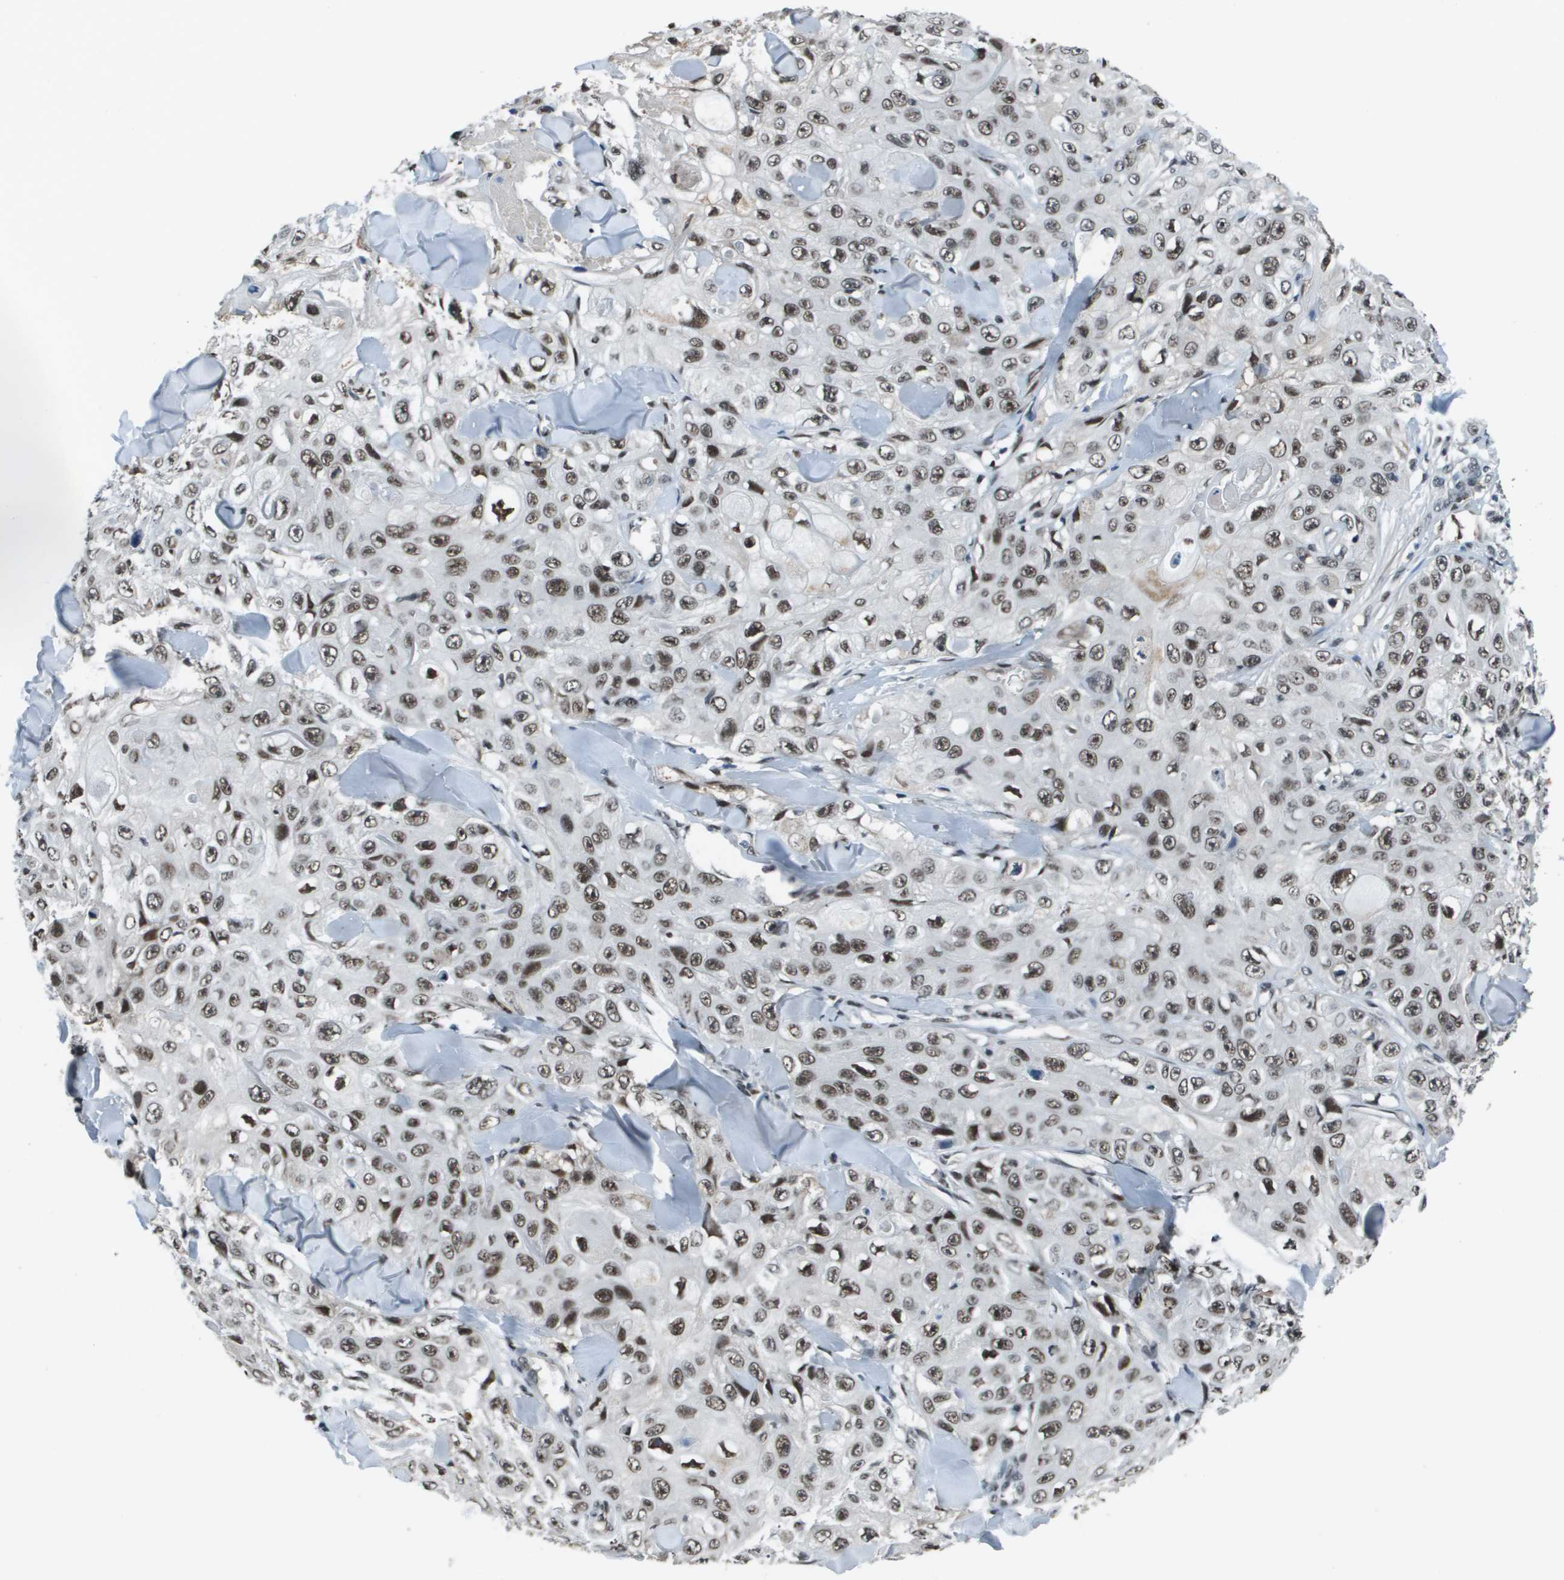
{"staining": {"intensity": "moderate", "quantity": ">75%", "location": "nuclear"}, "tissue": "skin cancer", "cell_type": "Tumor cells", "image_type": "cancer", "snomed": [{"axis": "morphology", "description": "Squamous cell carcinoma, NOS"}, {"axis": "topography", "description": "Skin"}], "caption": "This image demonstrates squamous cell carcinoma (skin) stained with IHC to label a protein in brown. The nuclear of tumor cells show moderate positivity for the protein. Nuclei are counter-stained blue.", "gene": "THRAP3", "patient": {"sex": "male", "age": 86}}